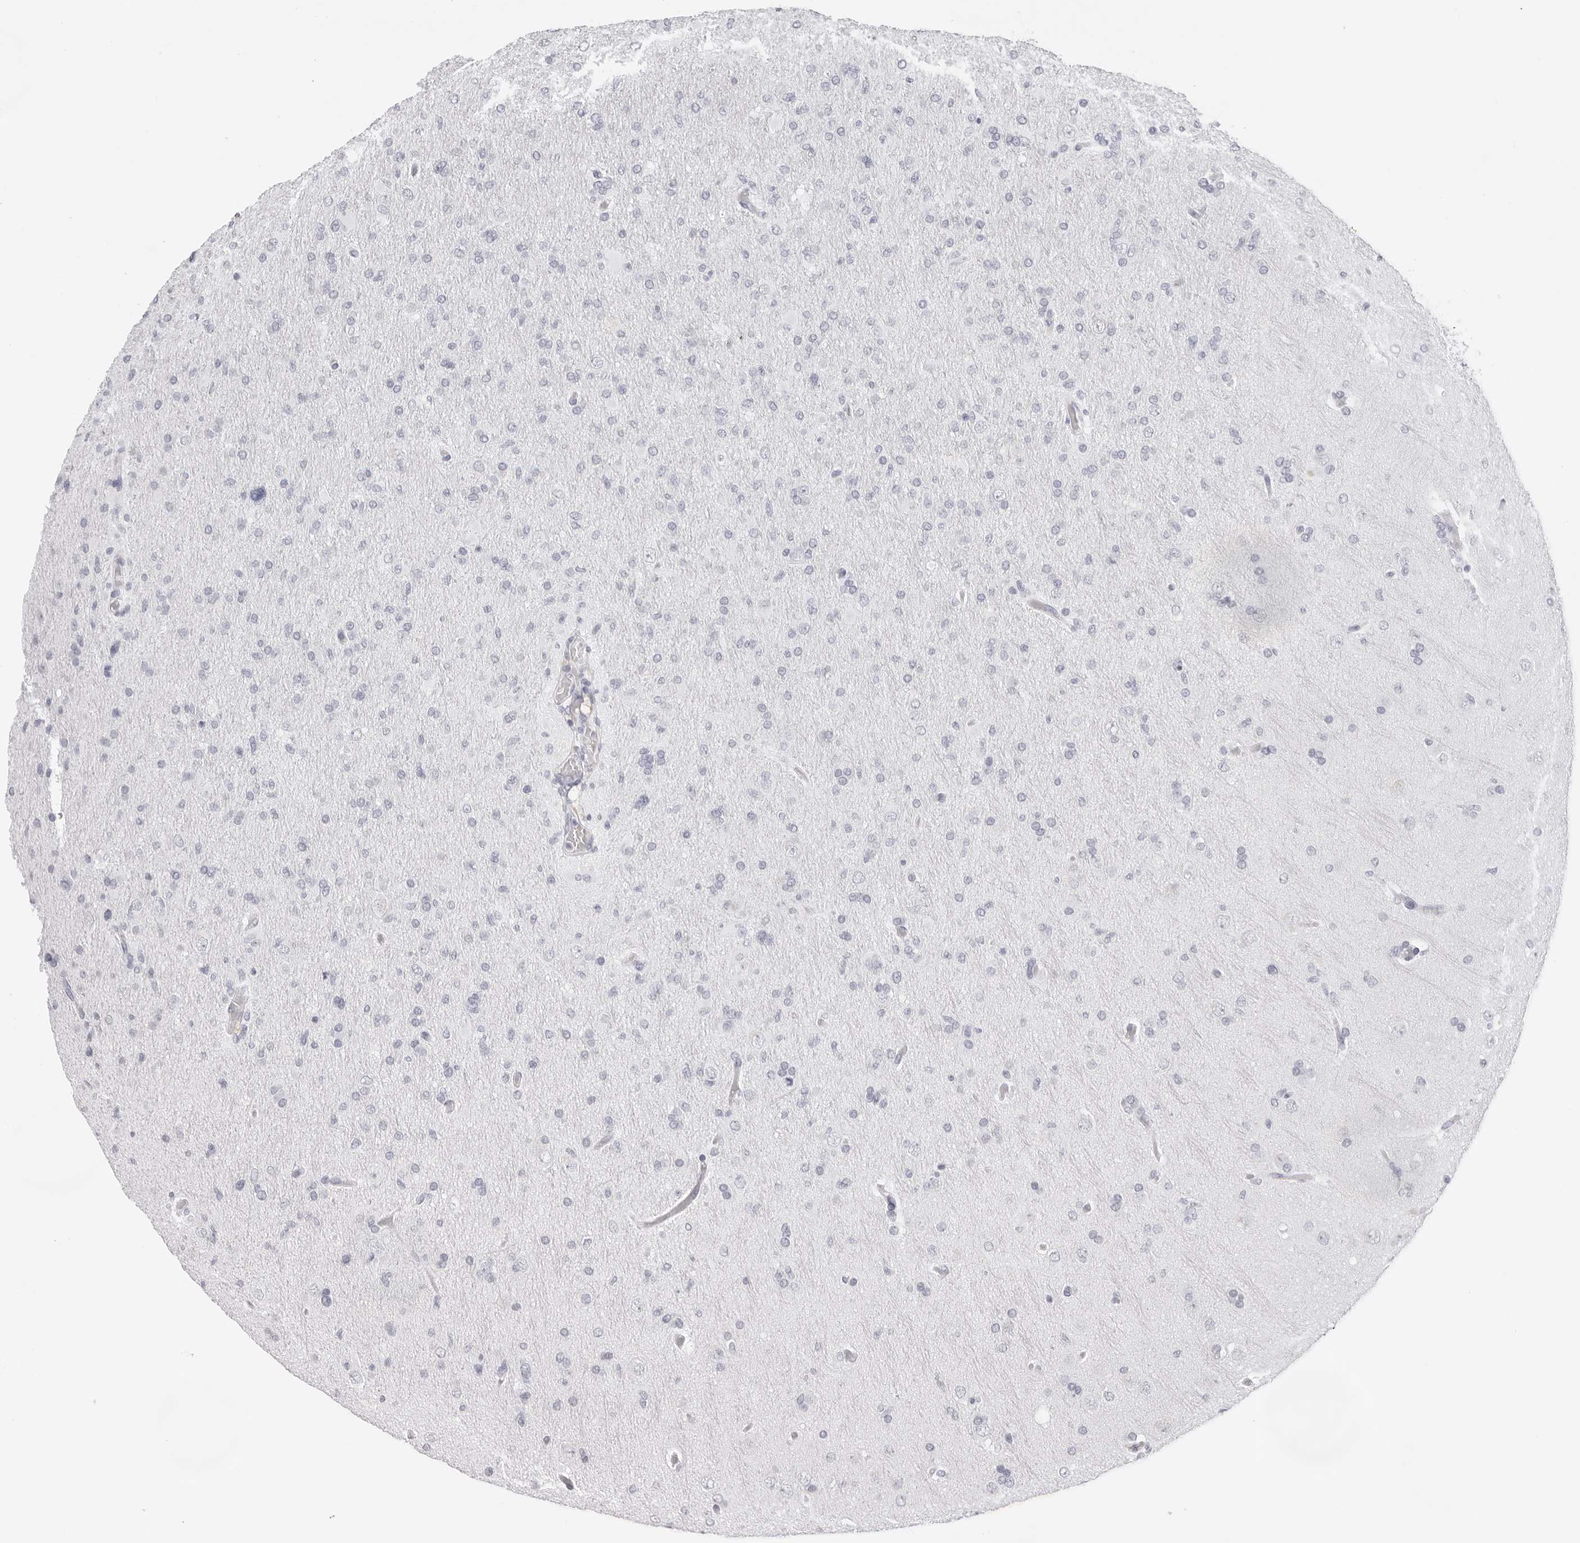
{"staining": {"intensity": "negative", "quantity": "none", "location": "none"}, "tissue": "glioma", "cell_type": "Tumor cells", "image_type": "cancer", "snomed": [{"axis": "morphology", "description": "Glioma, malignant, High grade"}, {"axis": "topography", "description": "Cerebral cortex"}], "caption": "High power microscopy histopathology image of an IHC histopathology image of malignant high-grade glioma, revealing no significant staining in tumor cells.", "gene": "CST5", "patient": {"sex": "female", "age": 36}}